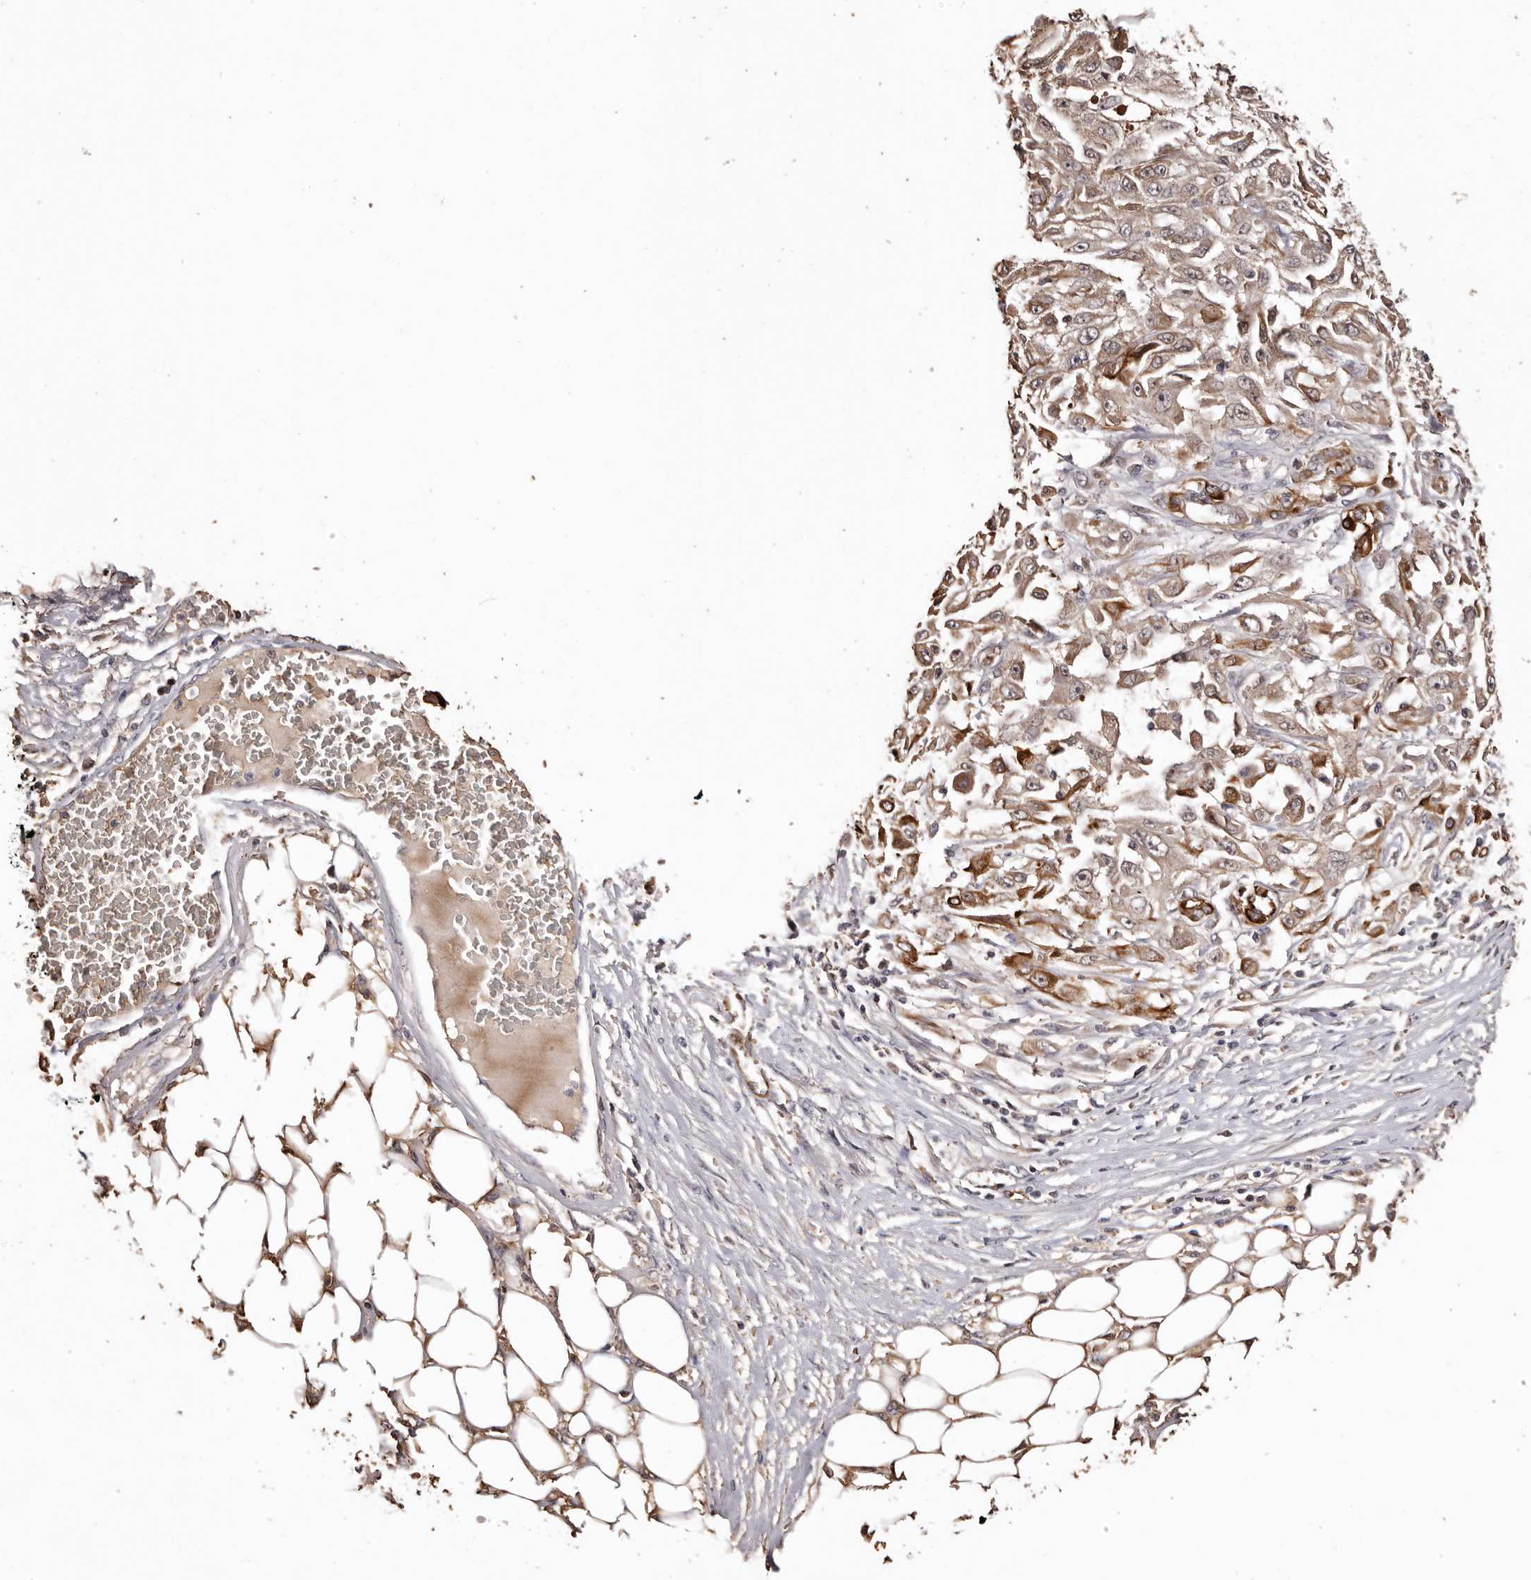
{"staining": {"intensity": "moderate", "quantity": "<25%", "location": "cytoplasmic/membranous"}, "tissue": "skin cancer", "cell_type": "Tumor cells", "image_type": "cancer", "snomed": [{"axis": "morphology", "description": "Squamous cell carcinoma, NOS"}, {"axis": "morphology", "description": "Squamous cell carcinoma, metastatic, NOS"}, {"axis": "topography", "description": "Skin"}, {"axis": "topography", "description": "Lymph node"}], "caption": "Tumor cells show moderate cytoplasmic/membranous positivity in about <25% of cells in skin cancer.", "gene": "ZNF557", "patient": {"sex": "male", "age": 75}}